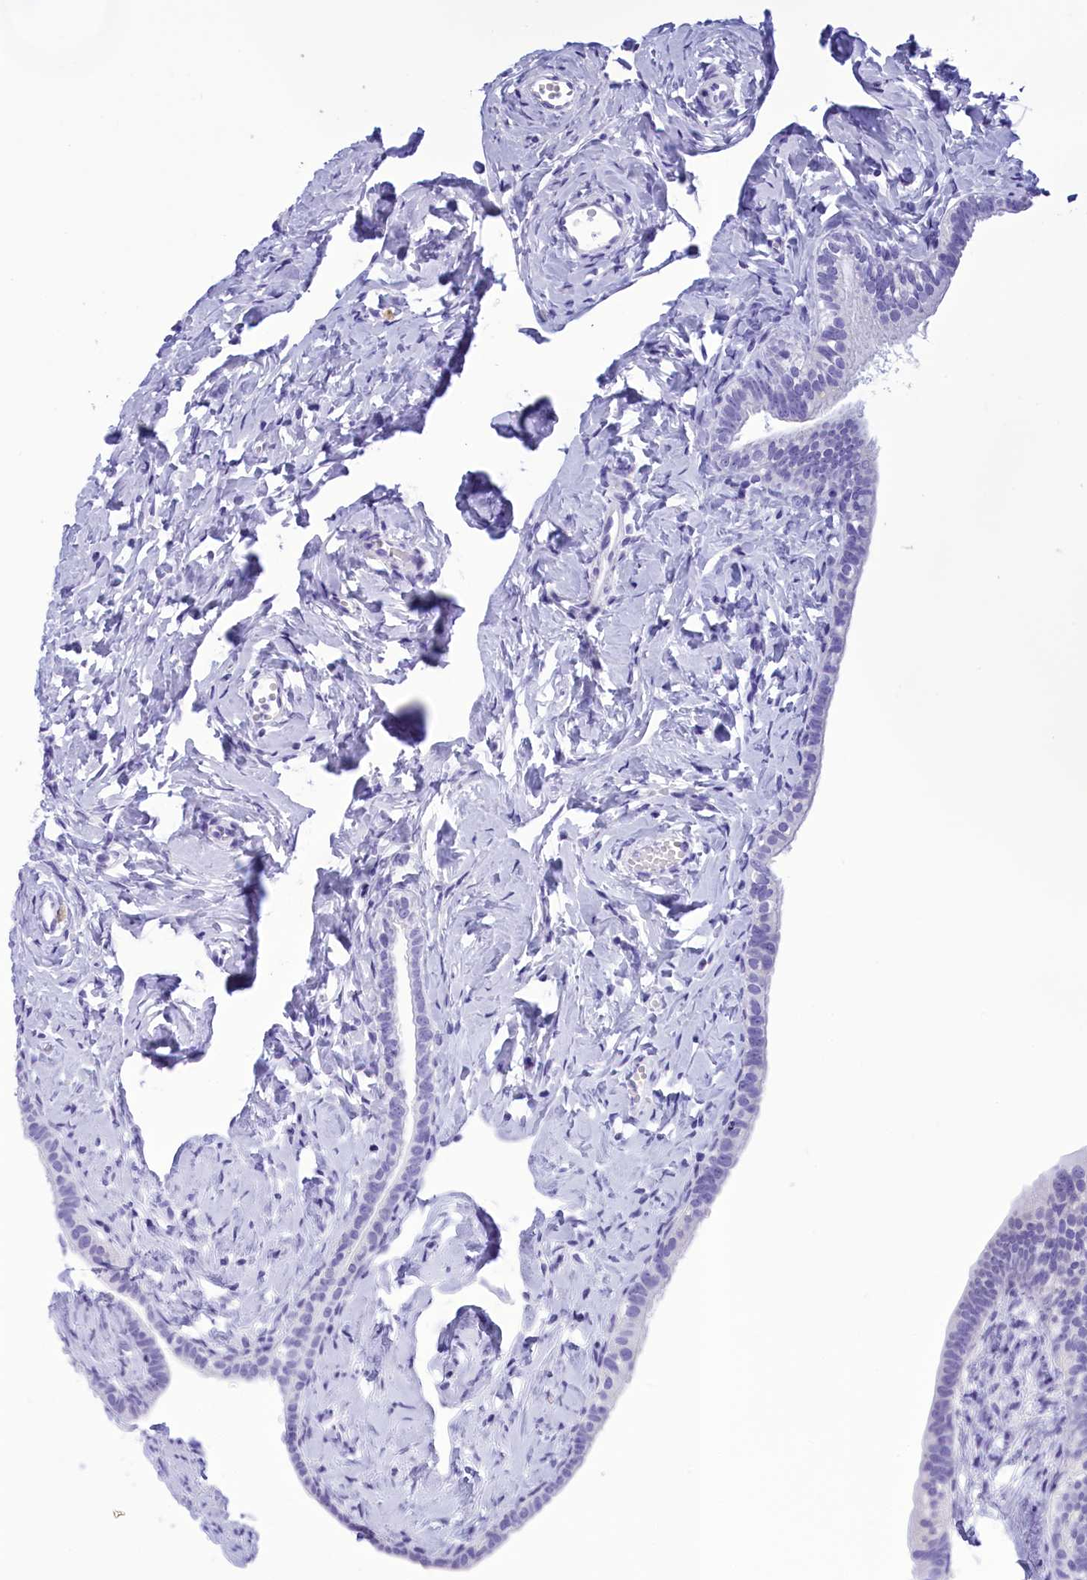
{"staining": {"intensity": "negative", "quantity": "none", "location": "none"}, "tissue": "fallopian tube", "cell_type": "Glandular cells", "image_type": "normal", "snomed": [{"axis": "morphology", "description": "Normal tissue, NOS"}, {"axis": "topography", "description": "Fallopian tube"}], "caption": "This image is of benign fallopian tube stained with immunohistochemistry (IHC) to label a protein in brown with the nuclei are counter-stained blue. There is no expression in glandular cells. The staining was performed using DAB to visualize the protein expression in brown, while the nuclei were stained in blue with hematoxylin (Magnification: 20x).", "gene": "BRI3", "patient": {"sex": "female", "age": 66}}